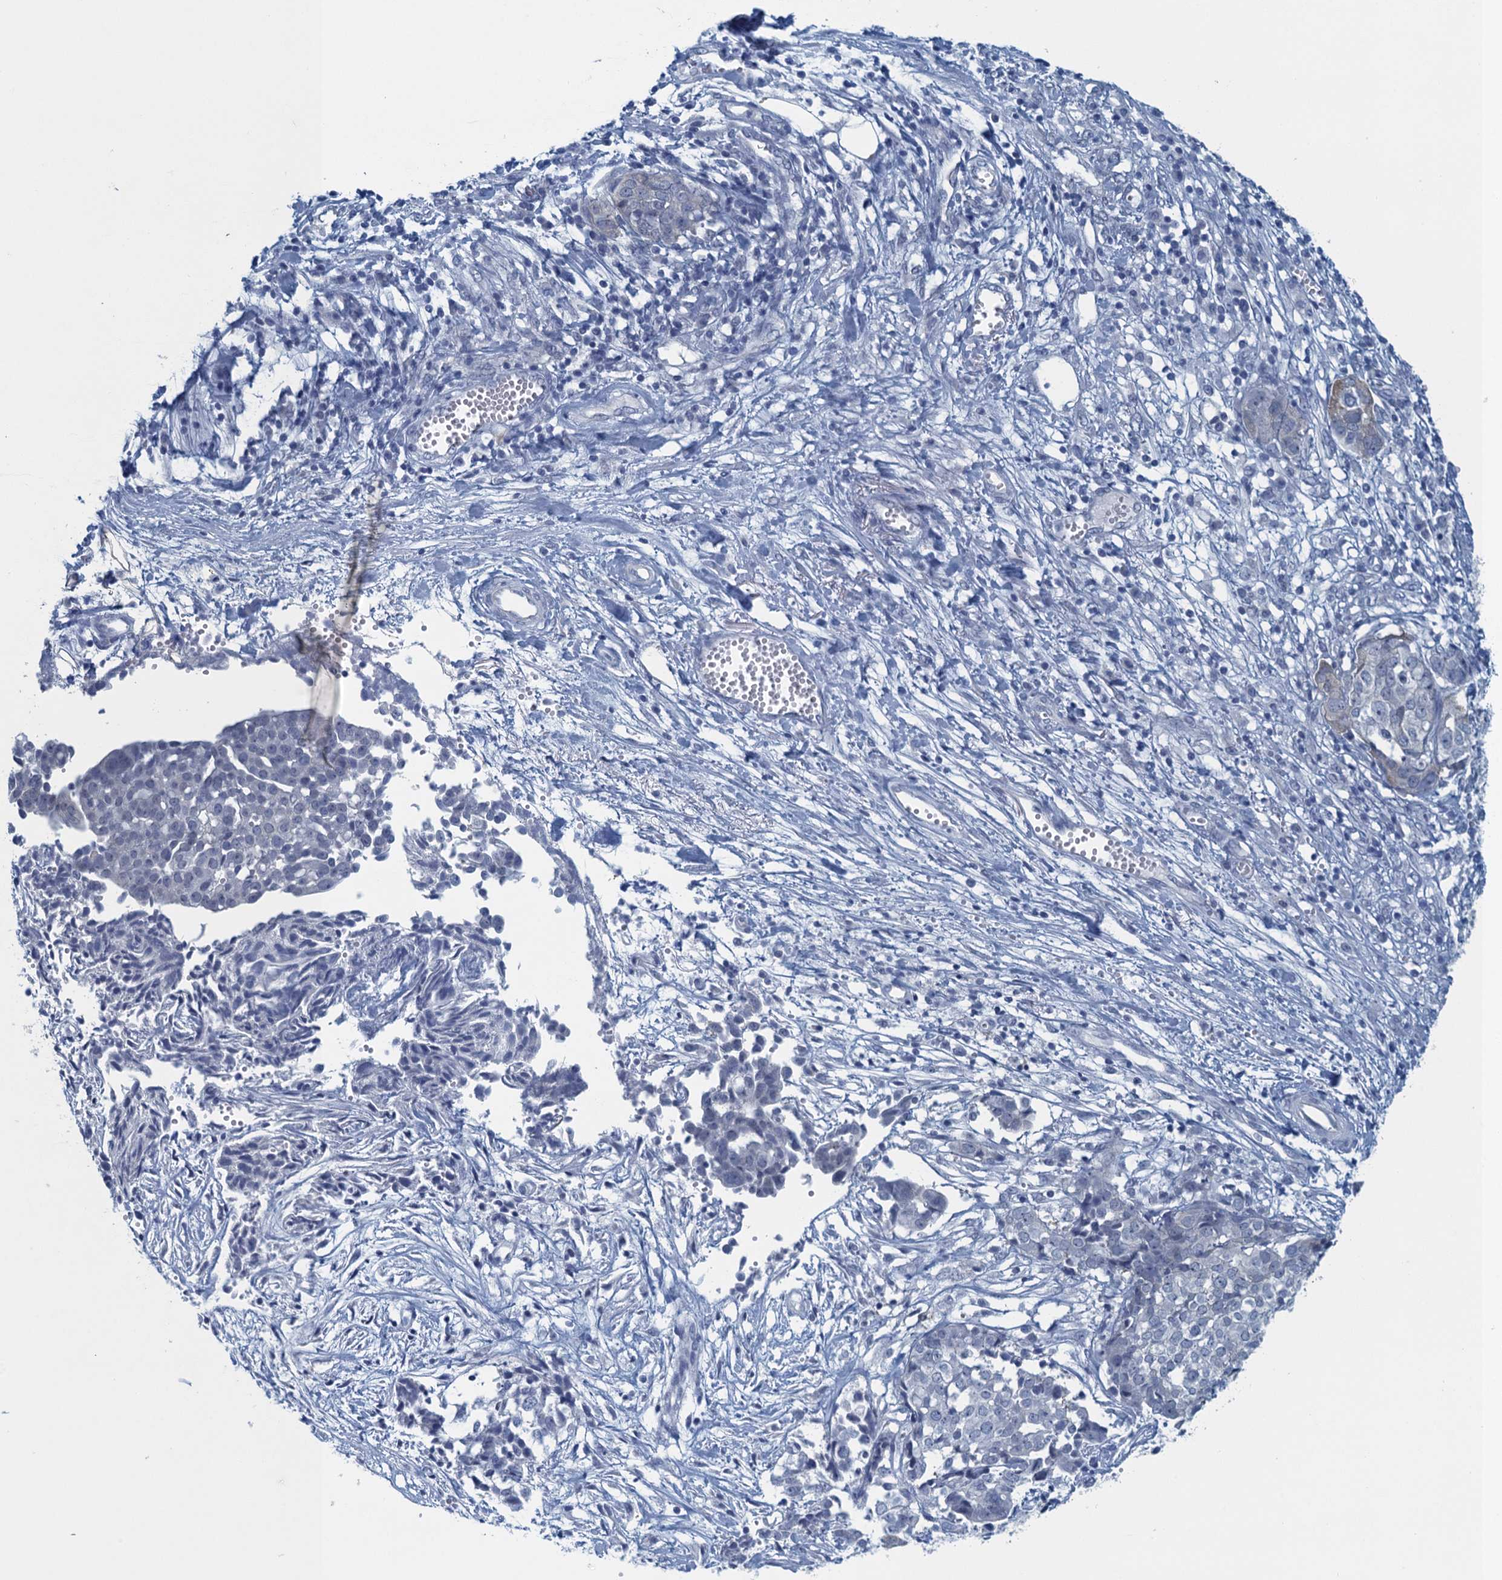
{"staining": {"intensity": "negative", "quantity": "none", "location": "none"}, "tissue": "ovarian cancer", "cell_type": "Tumor cells", "image_type": "cancer", "snomed": [{"axis": "morphology", "description": "Cystadenocarcinoma, serous, NOS"}, {"axis": "topography", "description": "Soft tissue"}, {"axis": "topography", "description": "Ovary"}], "caption": "Immunohistochemical staining of human serous cystadenocarcinoma (ovarian) demonstrates no significant staining in tumor cells. (Stains: DAB (3,3'-diaminobenzidine) IHC with hematoxylin counter stain, Microscopy: brightfield microscopy at high magnification).", "gene": "ENSG00000131152", "patient": {"sex": "female", "age": 57}}